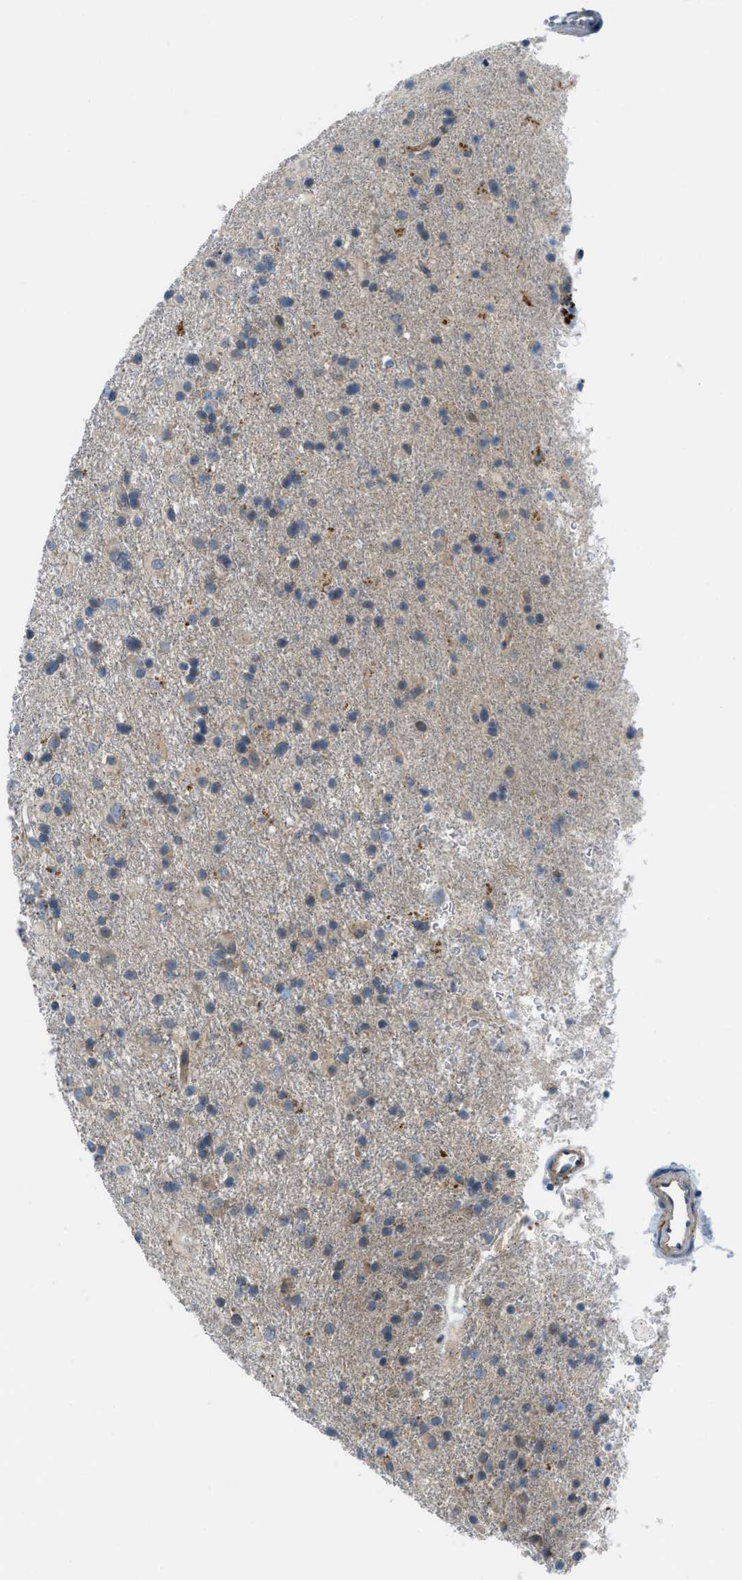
{"staining": {"intensity": "weak", "quantity": "25%-75%", "location": "cytoplasmic/membranous"}, "tissue": "glioma", "cell_type": "Tumor cells", "image_type": "cancer", "snomed": [{"axis": "morphology", "description": "Glioma, malignant, Low grade"}, {"axis": "topography", "description": "Brain"}], "caption": "Weak cytoplasmic/membranous protein expression is identified in about 25%-75% of tumor cells in low-grade glioma (malignant). (Stains: DAB (3,3'-diaminobenzidine) in brown, nuclei in blue, Microscopy: brightfield microscopy at high magnification).", "gene": "BAZ2B", "patient": {"sex": "male", "age": 65}}